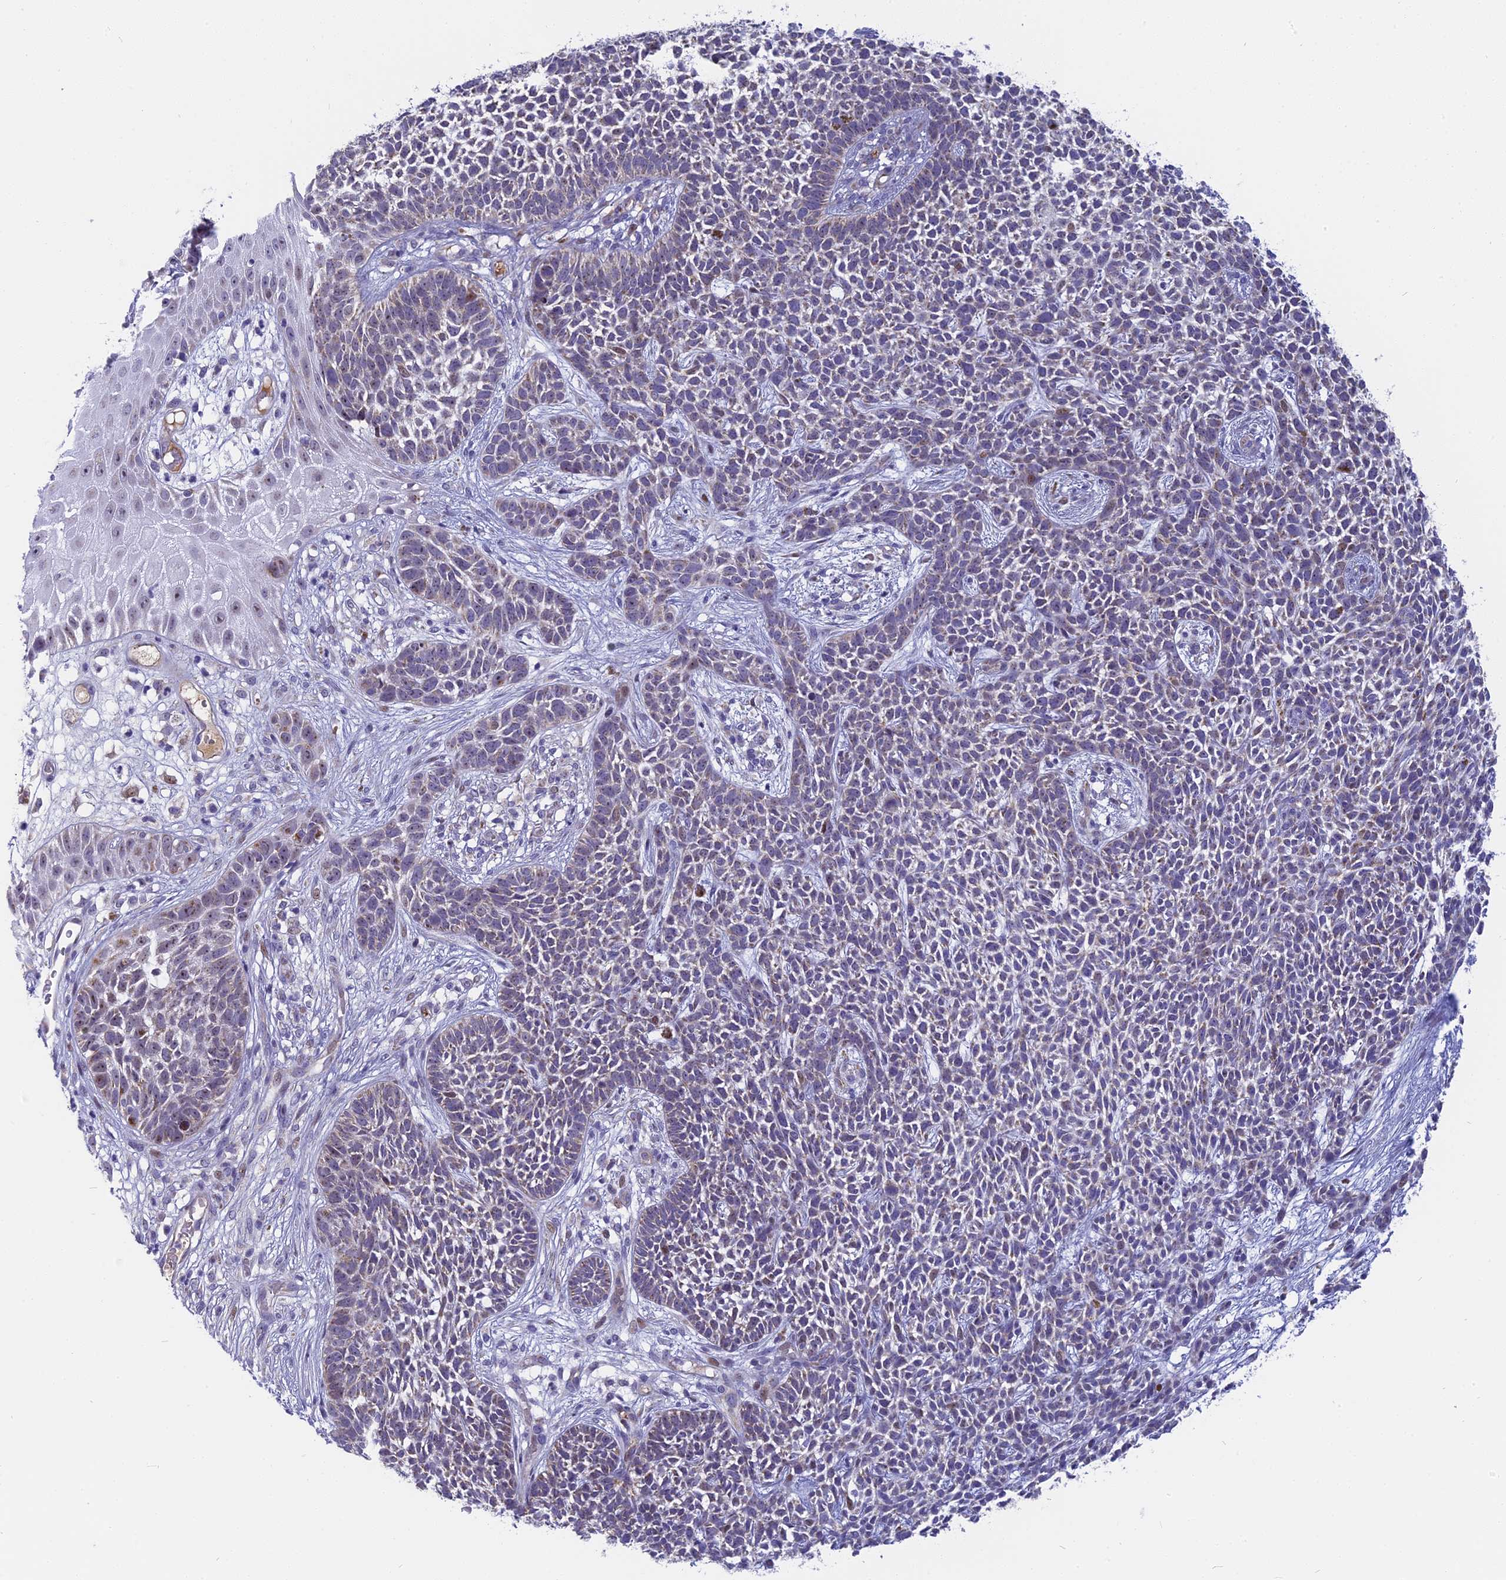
{"staining": {"intensity": "negative", "quantity": "none", "location": "none"}, "tissue": "skin cancer", "cell_type": "Tumor cells", "image_type": "cancer", "snomed": [{"axis": "morphology", "description": "Basal cell carcinoma"}, {"axis": "topography", "description": "Skin"}], "caption": "IHC micrograph of human skin cancer (basal cell carcinoma) stained for a protein (brown), which shows no staining in tumor cells.", "gene": "DTWD1", "patient": {"sex": "female", "age": 84}}